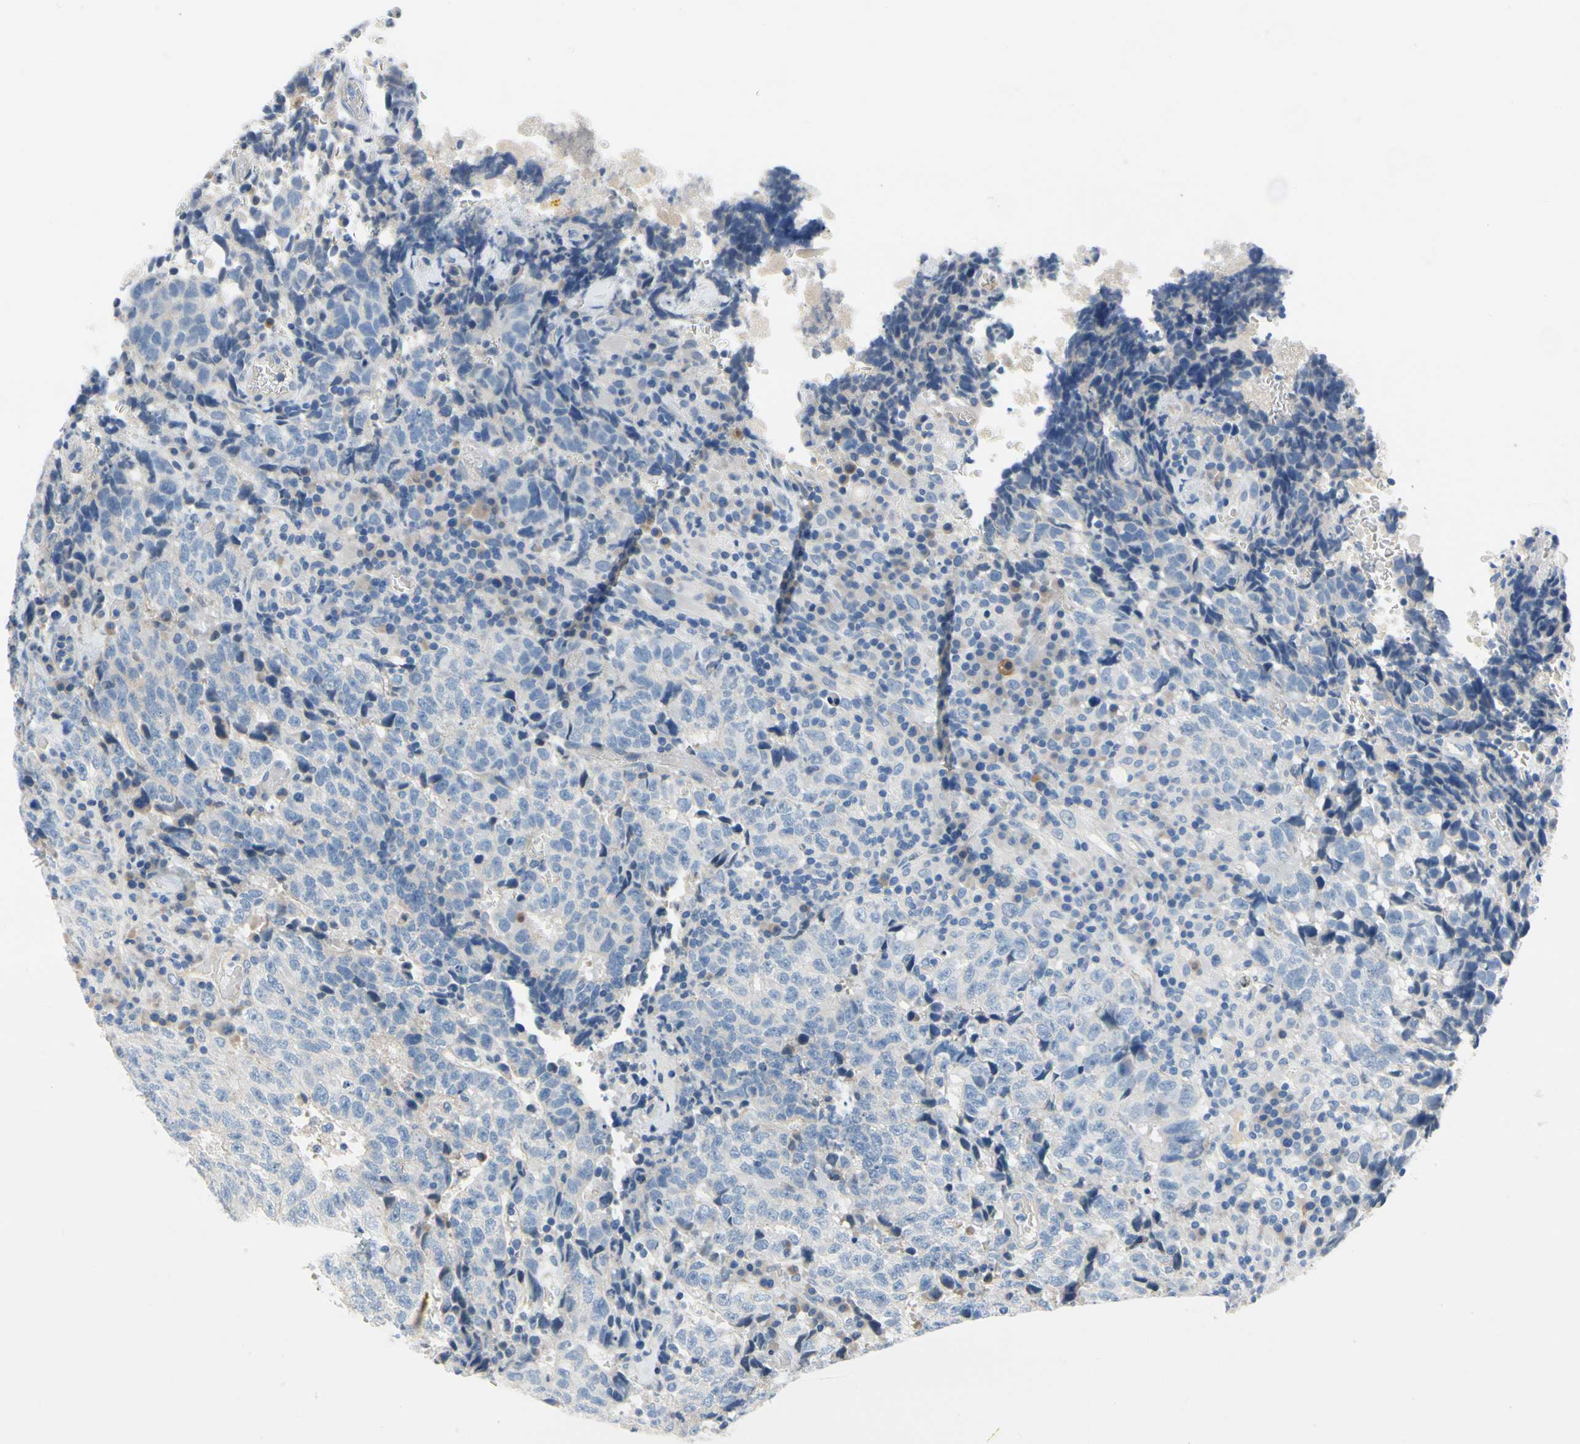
{"staining": {"intensity": "negative", "quantity": "none", "location": "none"}, "tissue": "testis cancer", "cell_type": "Tumor cells", "image_type": "cancer", "snomed": [{"axis": "morphology", "description": "Necrosis, NOS"}, {"axis": "morphology", "description": "Carcinoma, Embryonal, NOS"}, {"axis": "topography", "description": "Testis"}], "caption": "Micrograph shows no significant protein staining in tumor cells of embryonal carcinoma (testis). (Stains: DAB immunohistochemistry with hematoxylin counter stain, Microscopy: brightfield microscopy at high magnification).", "gene": "CA14", "patient": {"sex": "male", "age": 19}}